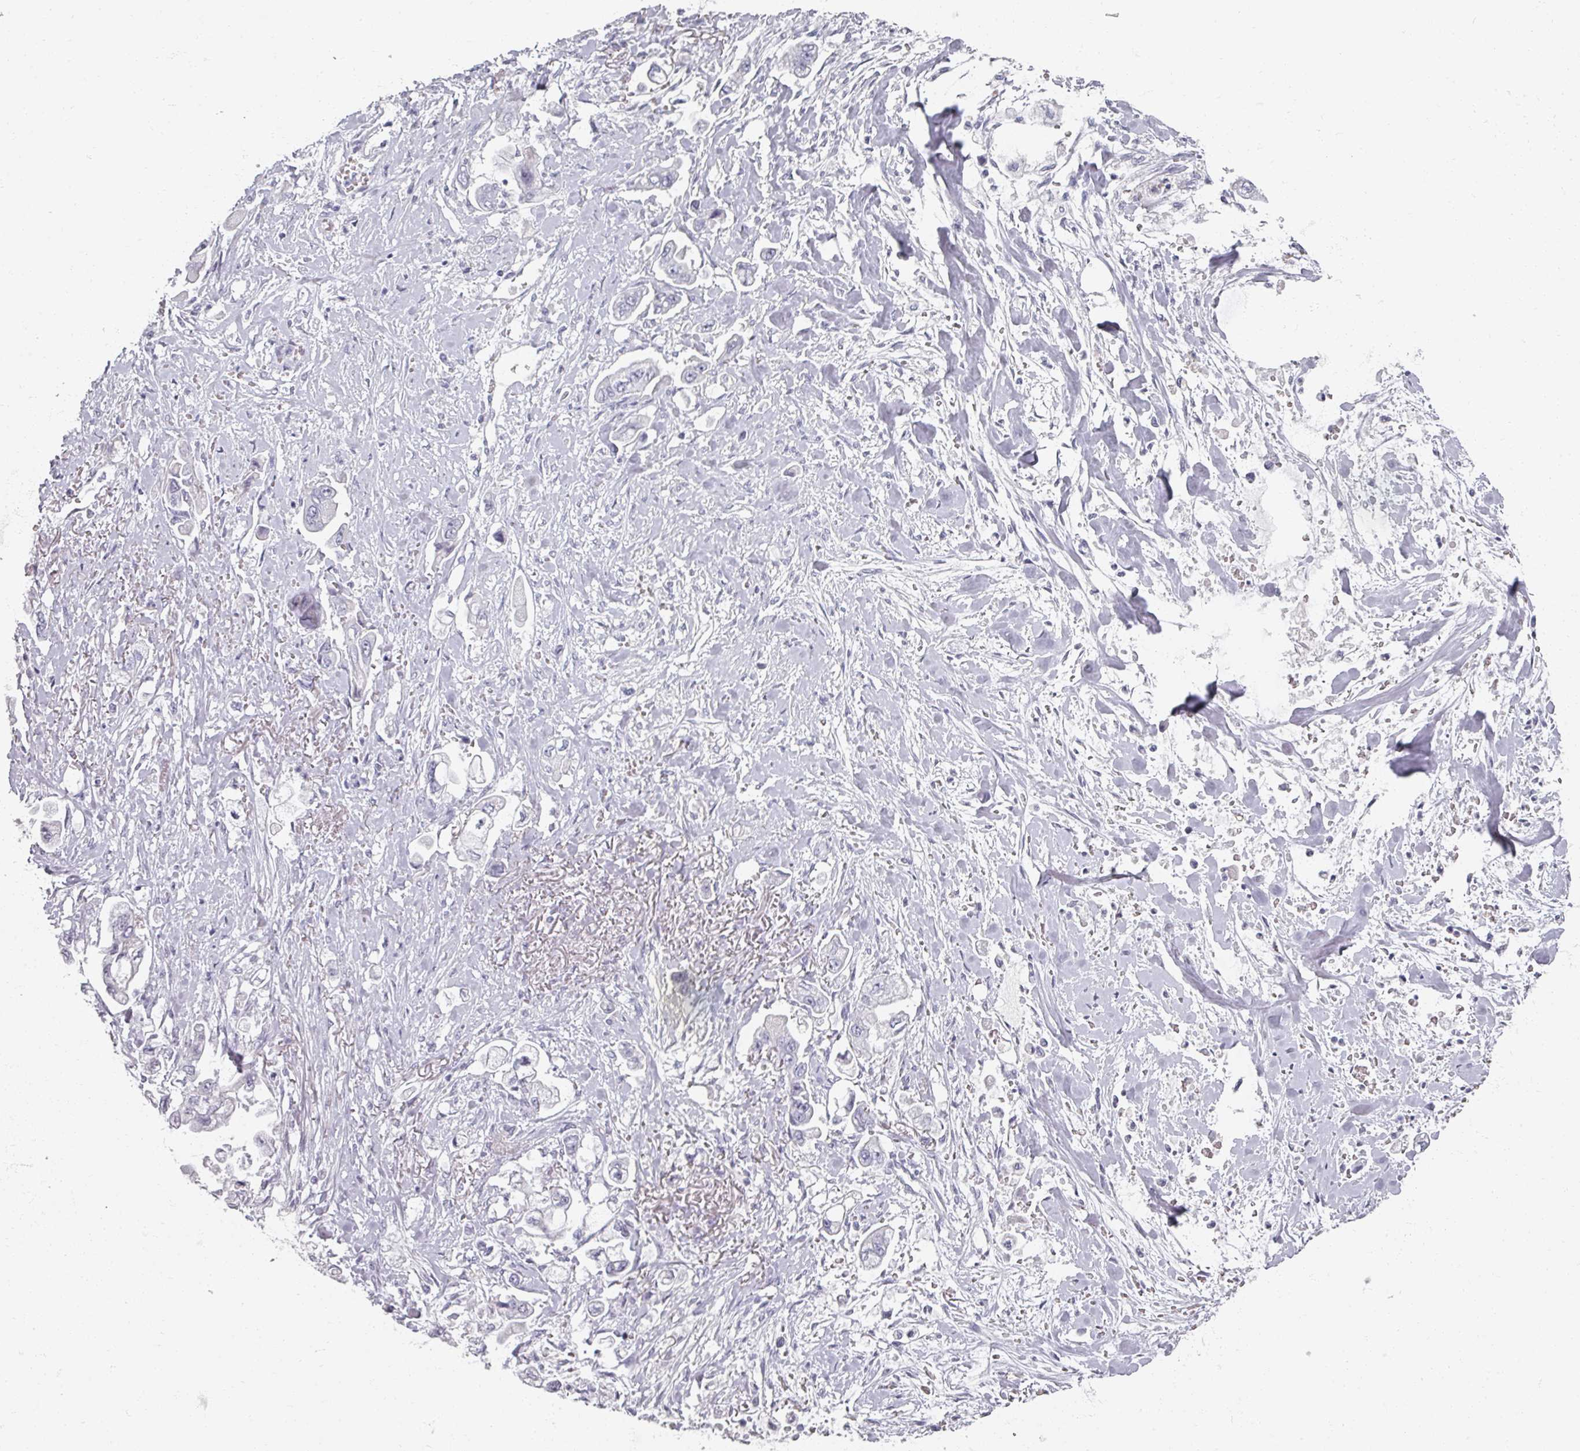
{"staining": {"intensity": "negative", "quantity": "none", "location": "none"}, "tissue": "stomach cancer", "cell_type": "Tumor cells", "image_type": "cancer", "snomed": [{"axis": "morphology", "description": "Adenocarcinoma, NOS"}, {"axis": "topography", "description": "Stomach"}], "caption": "This is an immunohistochemistry histopathology image of stomach cancer. There is no expression in tumor cells.", "gene": "REG3G", "patient": {"sex": "male", "age": 62}}